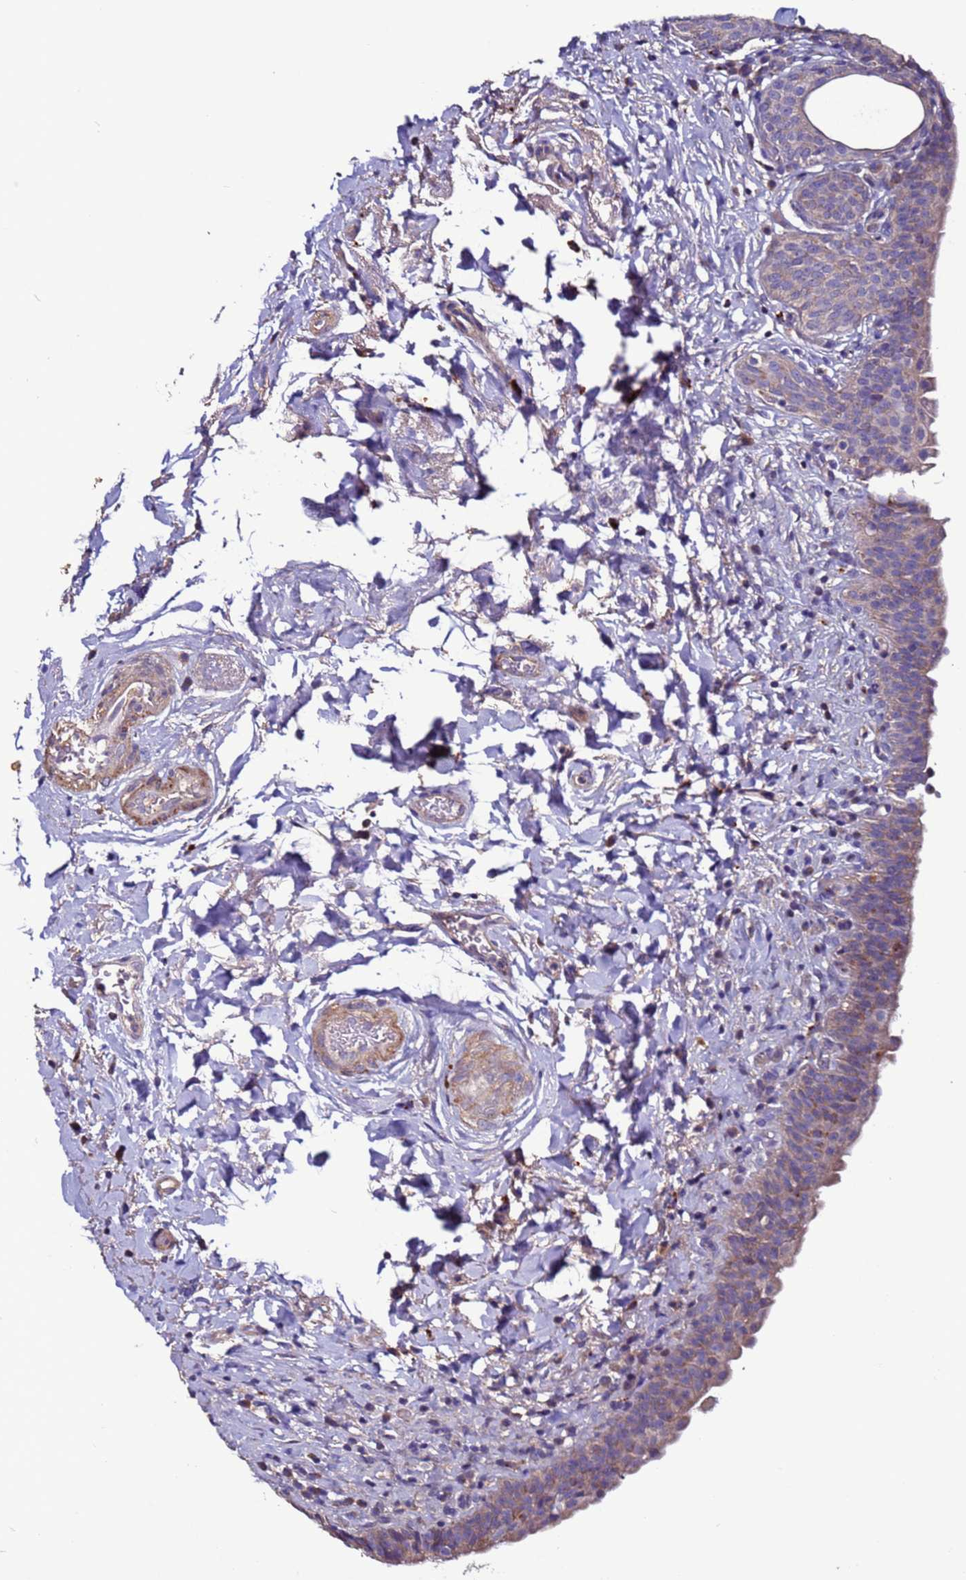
{"staining": {"intensity": "weak", "quantity": "25%-75%", "location": "cytoplasmic/membranous"}, "tissue": "urinary bladder", "cell_type": "Urothelial cells", "image_type": "normal", "snomed": [{"axis": "morphology", "description": "Normal tissue, NOS"}, {"axis": "topography", "description": "Urinary bladder"}], "caption": "DAB (3,3'-diaminobenzidine) immunohistochemical staining of normal human urinary bladder shows weak cytoplasmic/membranous protein positivity in about 25%-75% of urothelial cells.", "gene": "CEP55", "patient": {"sex": "male", "age": 83}}